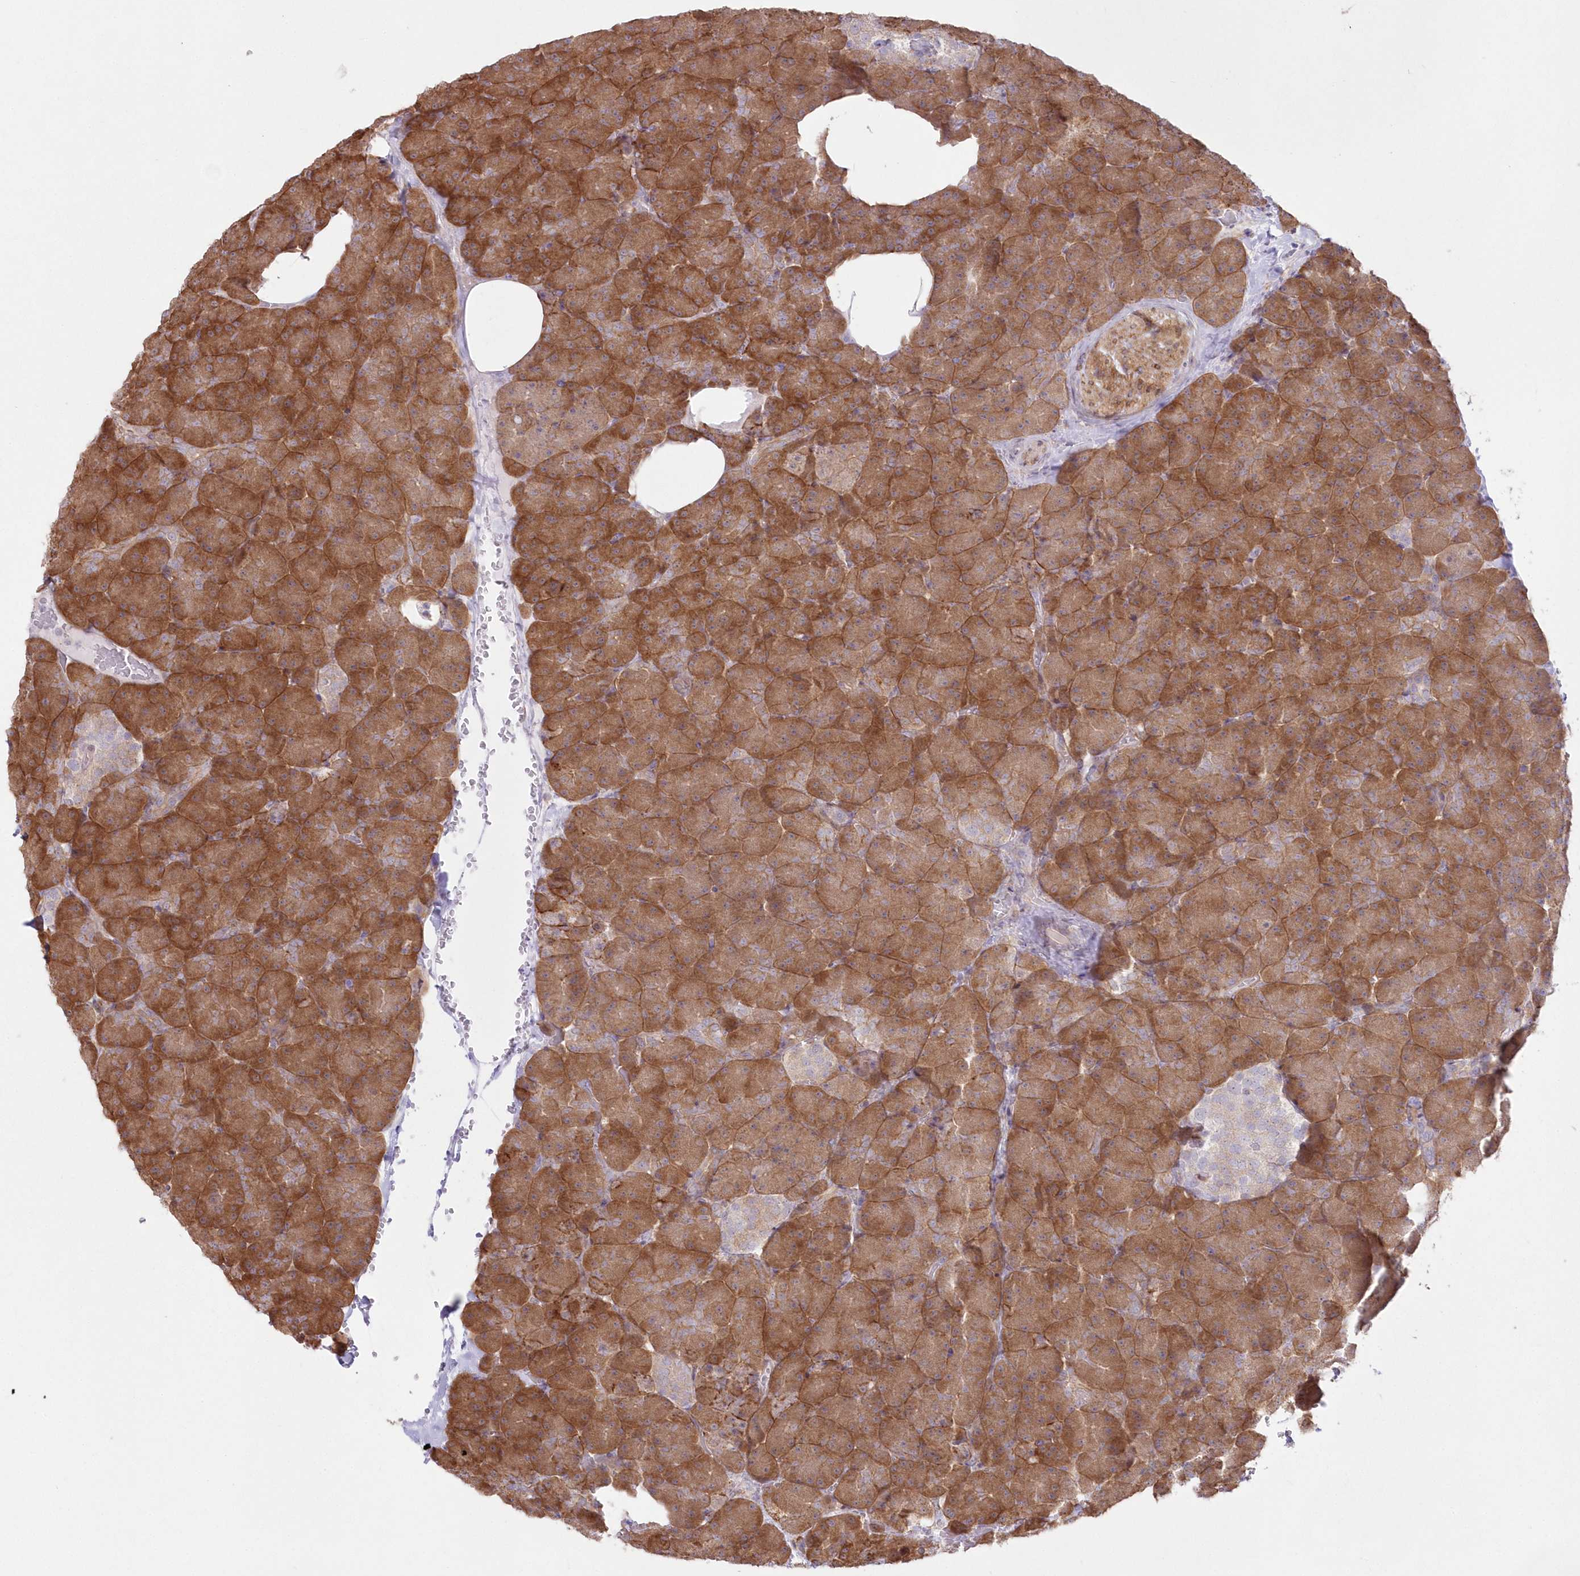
{"staining": {"intensity": "moderate", "quantity": ">75%", "location": "cytoplasmic/membranous"}, "tissue": "pancreas", "cell_type": "Exocrine glandular cells", "image_type": "normal", "snomed": [{"axis": "morphology", "description": "Normal tissue, NOS"}, {"axis": "morphology", "description": "Carcinoid, malignant, NOS"}, {"axis": "topography", "description": "Pancreas"}], "caption": "Benign pancreas was stained to show a protein in brown. There is medium levels of moderate cytoplasmic/membranous expression in approximately >75% of exocrine glandular cells. The staining was performed using DAB to visualize the protein expression in brown, while the nuclei were stained in blue with hematoxylin (Magnification: 20x).", "gene": "SH3PXD2B", "patient": {"sex": "female", "age": 35}}